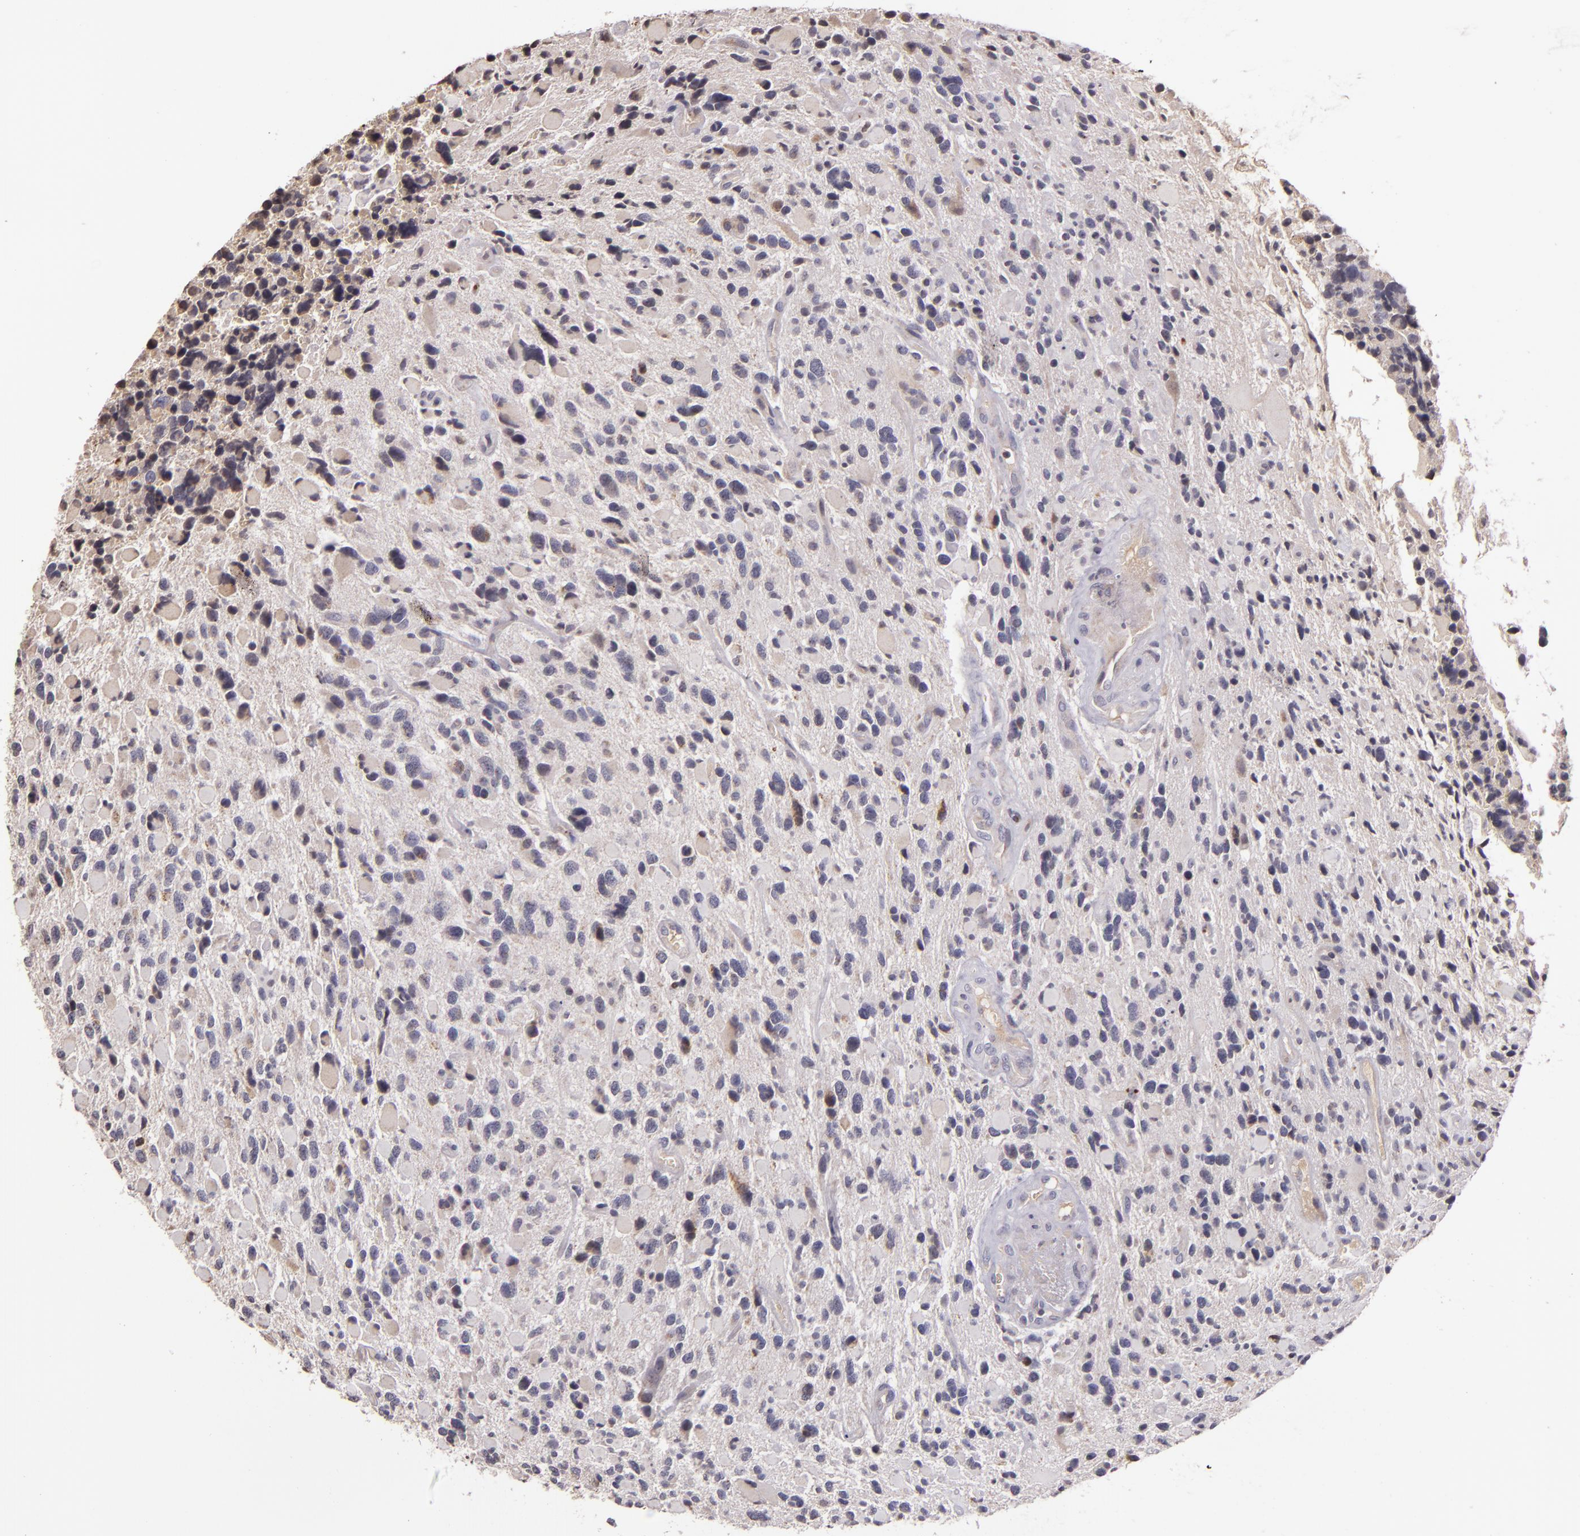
{"staining": {"intensity": "weak", "quantity": "<25%", "location": "cytoplasmic/membranous"}, "tissue": "glioma", "cell_type": "Tumor cells", "image_type": "cancer", "snomed": [{"axis": "morphology", "description": "Glioma, malignant, High grade"}, {"axis": "topography", "description": "Brain"}], "caption": "A high-resolution photomicrograph shows IHC staining of high-grade glioma (malignant), which exhibits no significant expression in tumor cells.", "gene": "ABL1", "patient": {"sex": "female", "age": 37}}